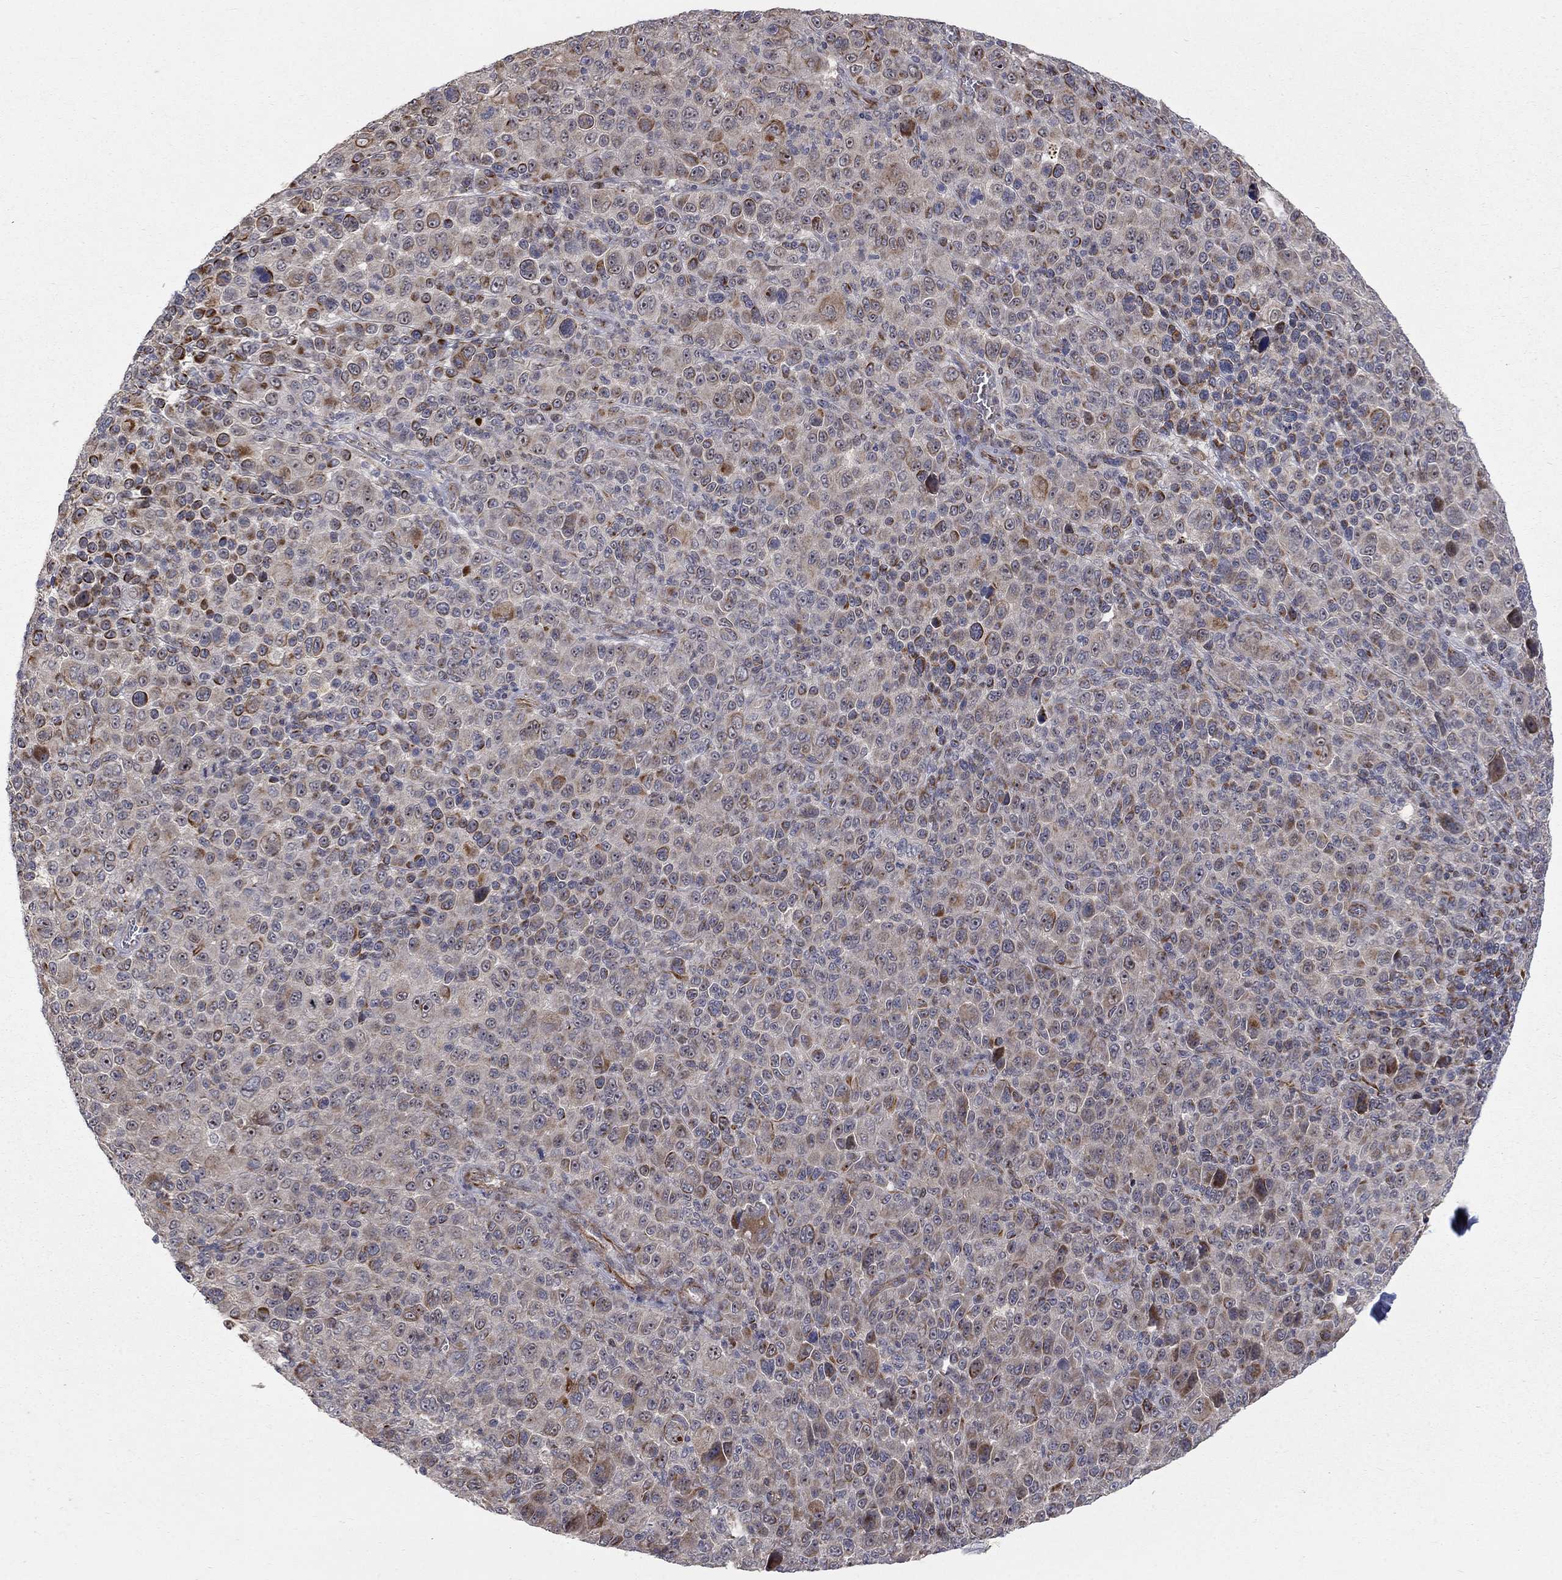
{"staining": {"intensity": "moderate", "quantity": "<25%", "location": "cytoplasmic/membranous"}, "tissue": "melanoma", "cell_type": "Tumor cells", "image_type": "cancer", "snomed": [{"axis": "morphology", "description": "Malignant melanoma, NOS"}, {"axis": "topography", "description": "Skin"}], "caption": "Malignant melanoma stained for a protein (brown) displays moderate cytoplasmic/membranous positive expression in approximately <25% of tumor cells.", "gene": "MSRA", "patient": {"sex": "female", "age": 57}}